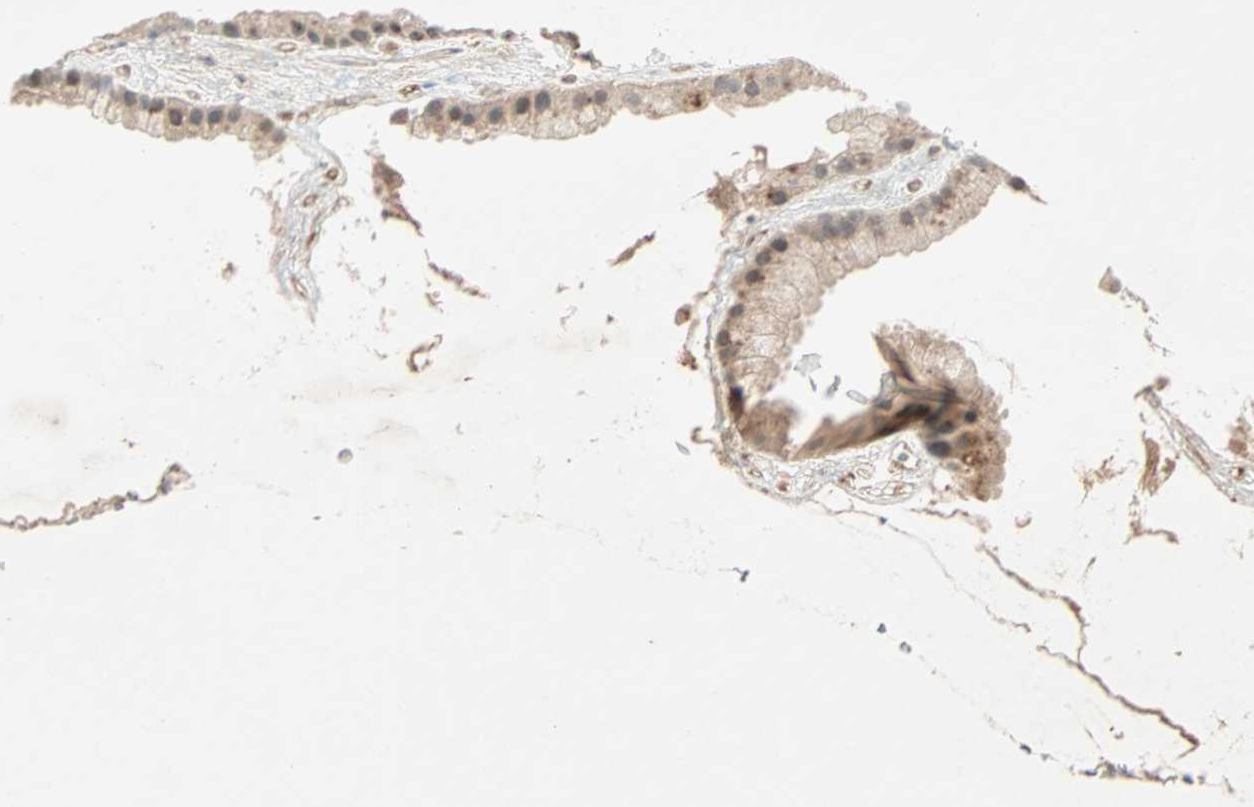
{"staining": {"intensity": "moderate", "quantity": ">75%", "location": "cytoplasmic/membranous"}, "tissue": "gallbladder", "cell_type": "Glandular cells", "image_type": "normal", "snomed": [{"axis": "morphology", "description": "Normal tissue, NOS"}, {"axis": "topography", "description": "Gallbladder"}], "caption": "A medium amount of moderate cytoplasmic/membranous staining is appreciated in approximately >75% of glandular cells in unremarkable gallbladder. (DAB (3,3'-diaminobenzidine) = brown stain, brightfield microscopy at high magnification).", "gene": "TEC", "patient": {"sex": "female", "age": 64}}